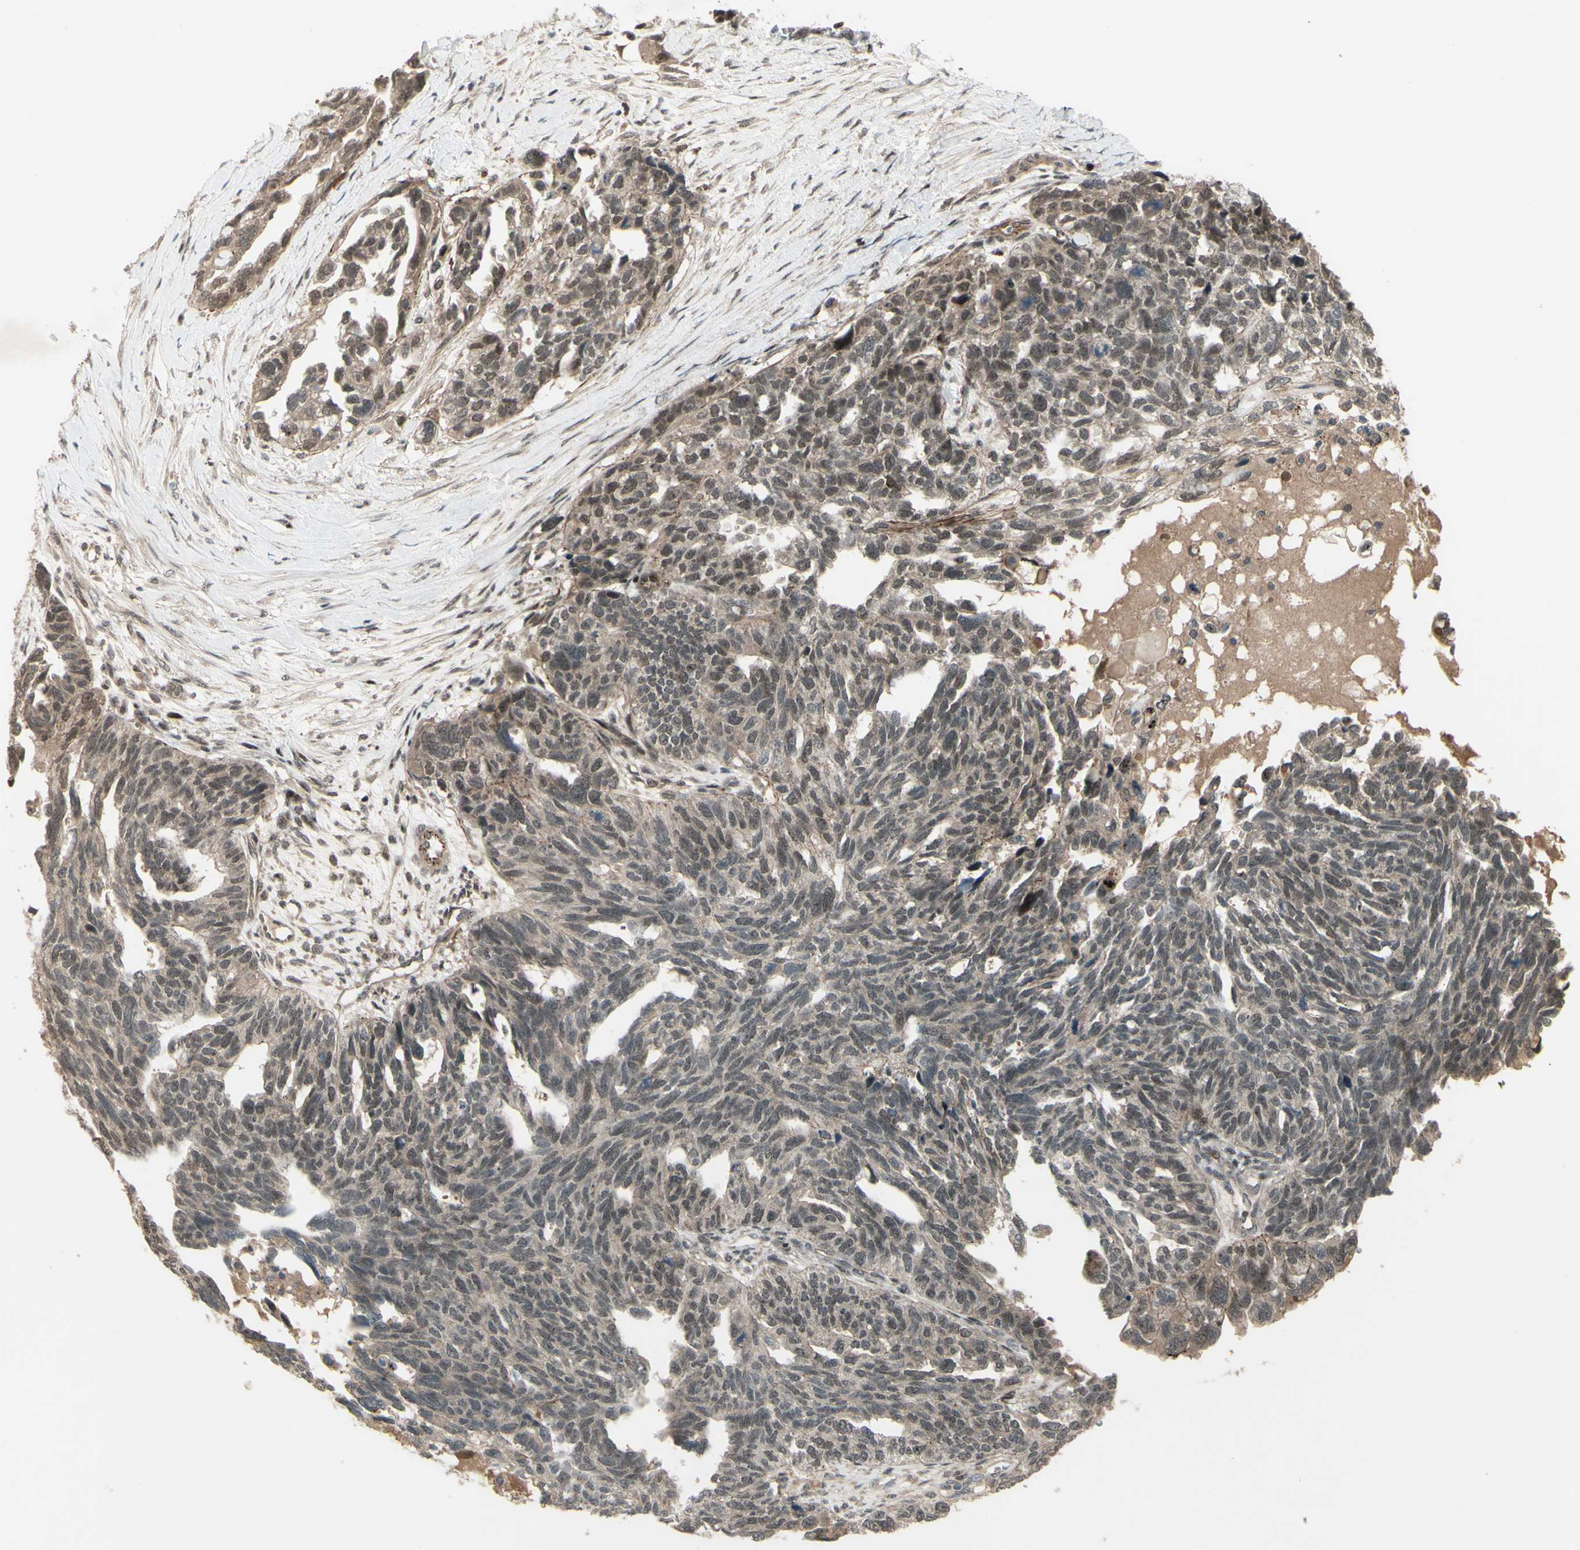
{"staining": {"intensity": "moderate", "quantity": ">75%", "location": "cytoplasmic/membranous,nuclear"}, "tissue": "ovarian cancer", "cell_type": "Tumor cells", "image_type": "cancer", "snomed": [{"axis": "morphology", "description": "Cystadenocarcinoma, serous, NOS"}, {"axis": "topography", "description": "Ovary"}], "caption": "The histopathology image demonstrates immunohistochemical staining of ovarian cancer (serous cystadenocarcinoma). There is moderate cytoplasmic/membranous and nuclear expression is identified in approximately >75% of tumor cells.", "gene": "MLF2", "patient": {"sex": "female", "age": 79}}